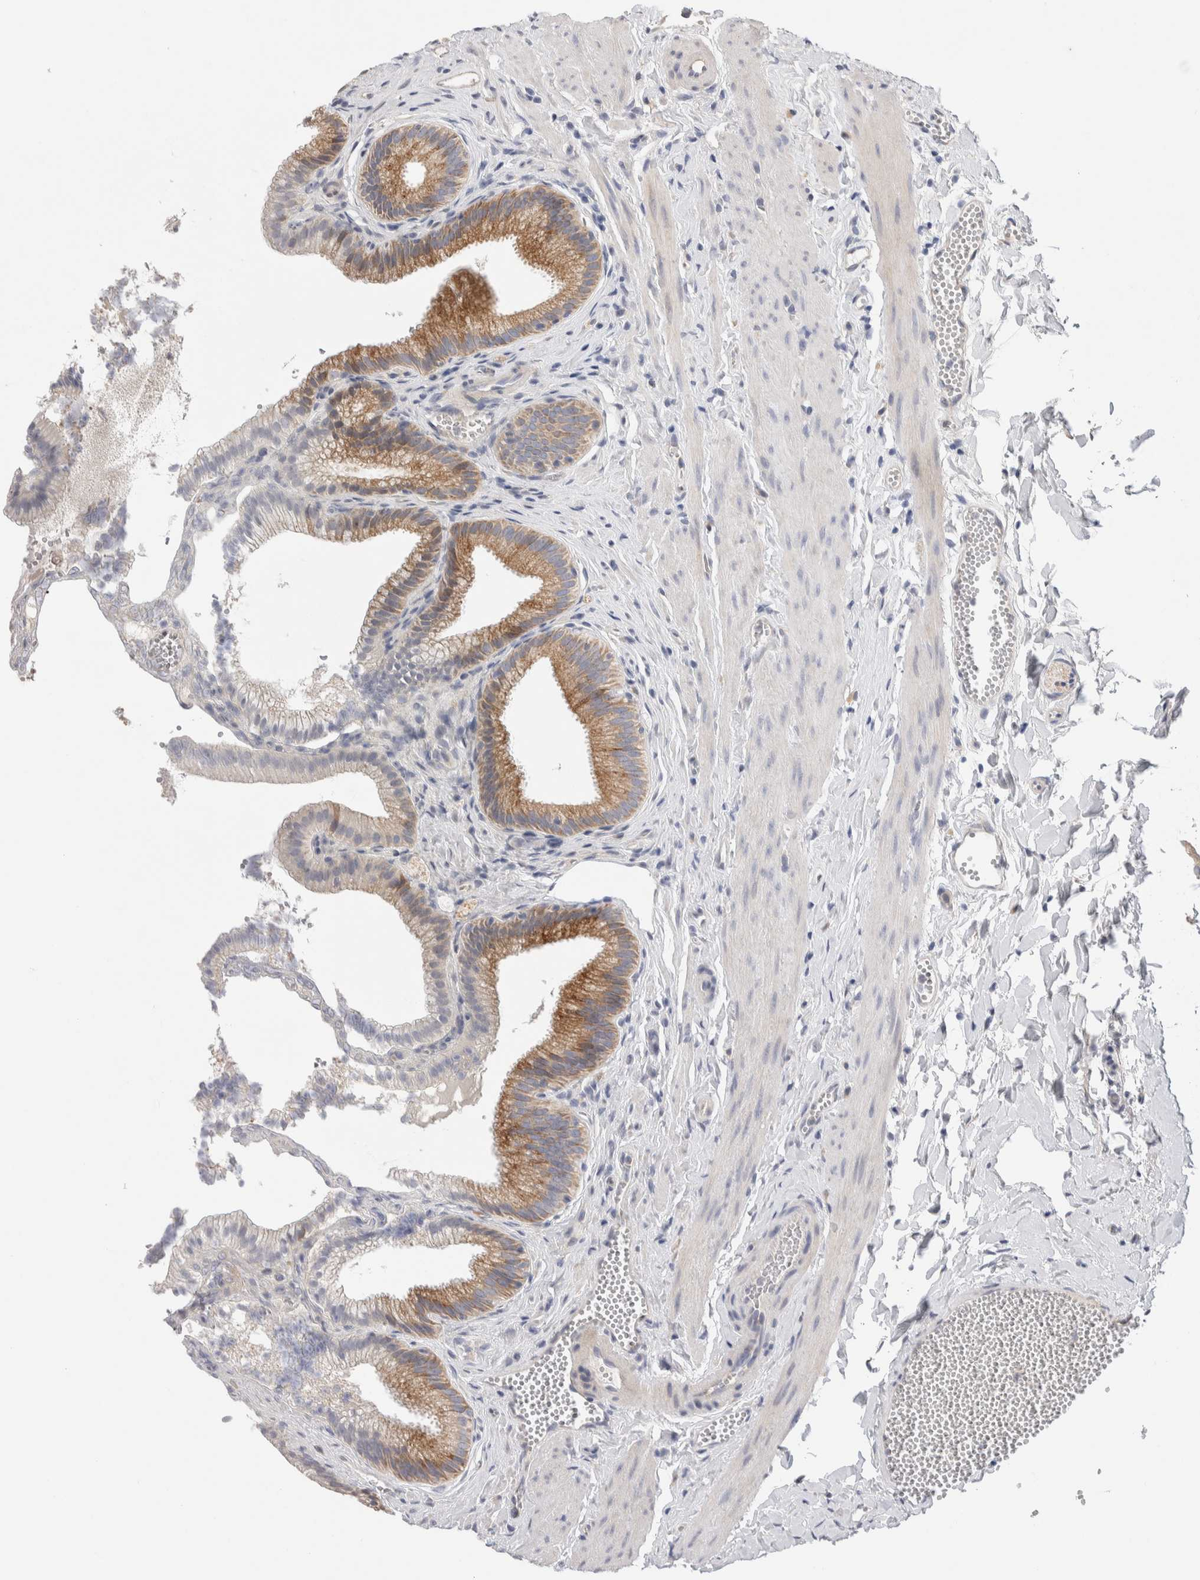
{"staining": {"intensity": "moderate", "quantity": ">75%", "location": "cytoplasmic/membranous"}, "tissue": "gallbladder", "cell_type": "Glandular cells", "image_type": "normal", "snomed": [{"axis": "morphology", "description": "Normal tissue, NOS"}, {"axis": "topography", "description": "Gallbladder"}], "caption": "Benign gallbladder was stained to show a protein in brown. There is medium levels of moderate cytoplasmic/membranous positivity in approximately >75% of glandular cells.", "gene": "ENGASE", "patient": {"sex": "male", "age": 38}}